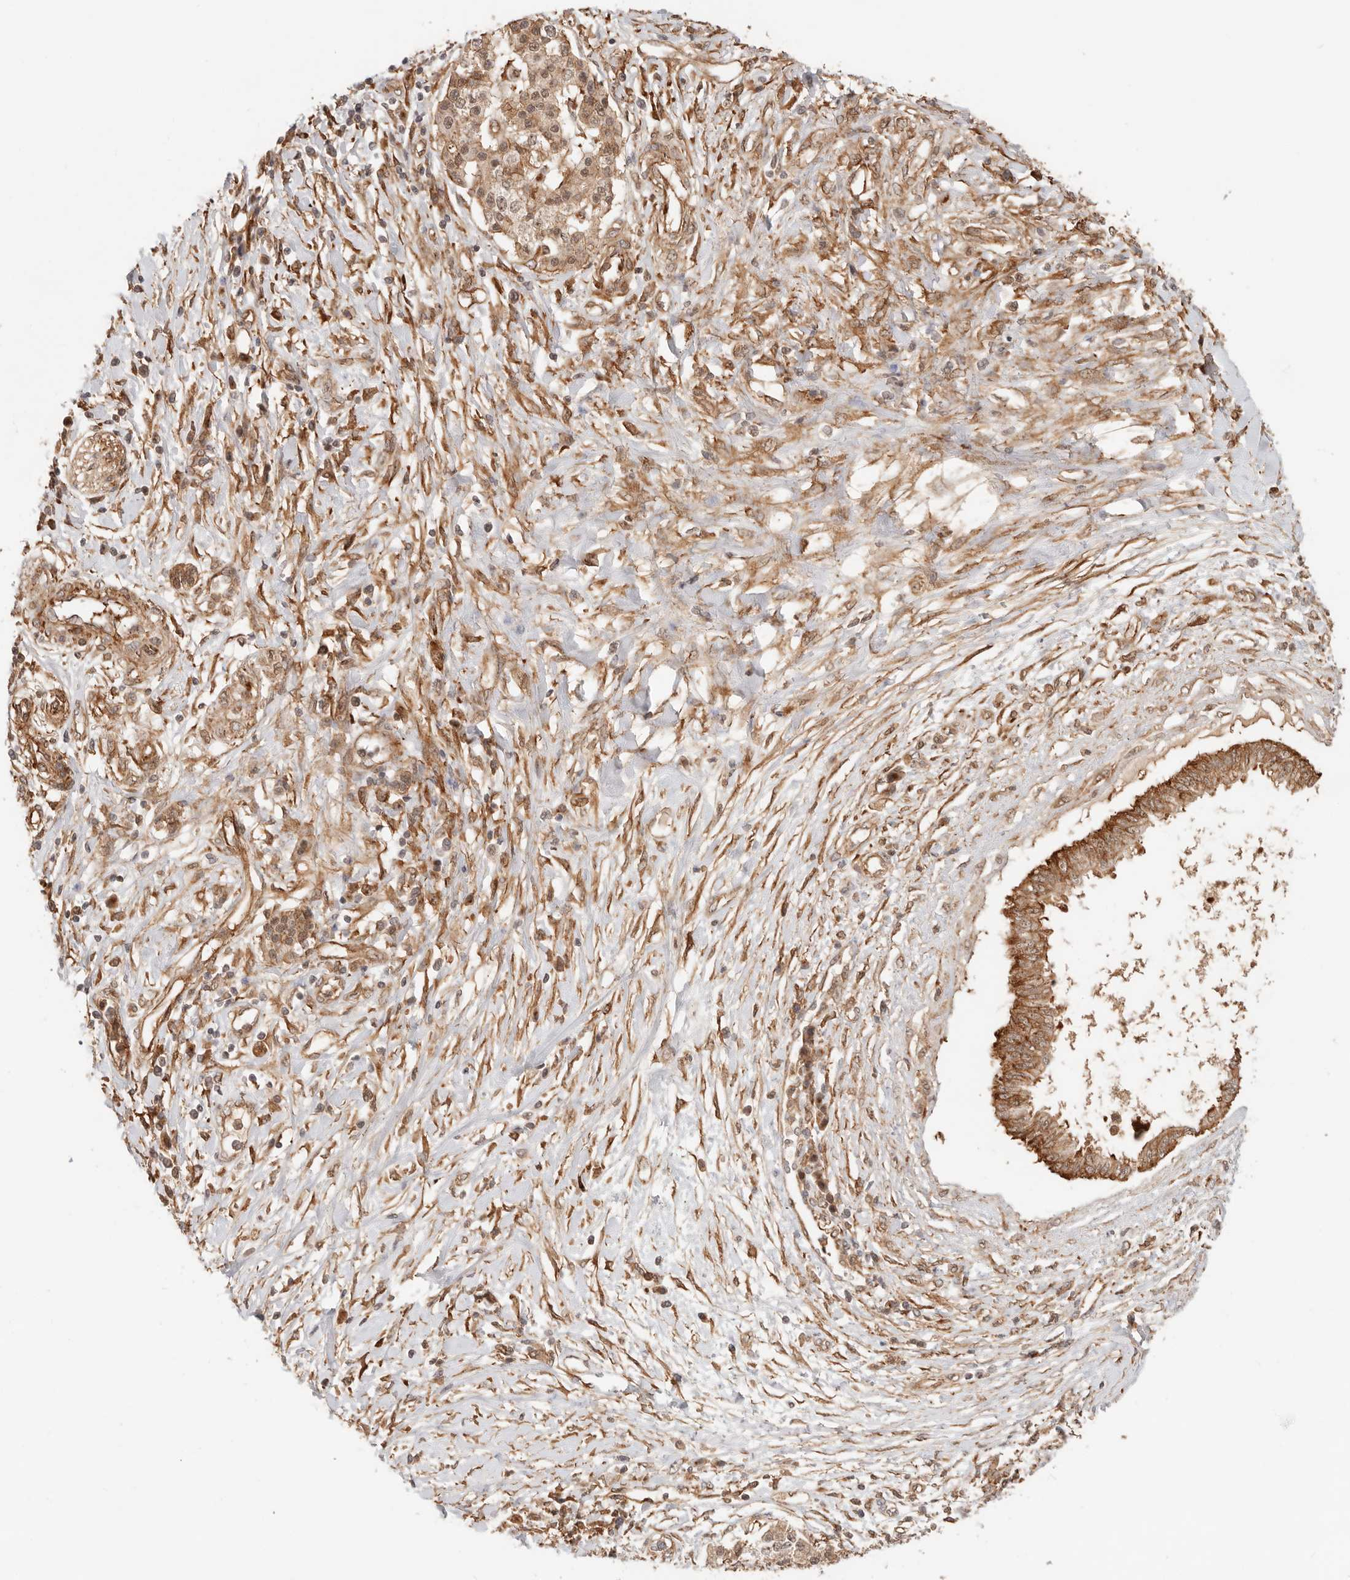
{"staining": {"intensity": "strong", "quantity": ">75%", "location": "cytoplasmic/membranous,nuclear"}, "tissue": "pancreatic cancer", "cell_type": "Tumor cells", "image_type": "cancer", "snomed": [{"axis": "morphology", "description": "Adenocarcinoma, NOS"}, {"axis": "topography", "description": "Pancreas"}], "caption": "This photomicrograph shows pancreatic cancer stained with IHC to label a protein in brown. The cytoplasmic/membranous and nuclear of tumor cells show strong positivity for the protein. Nuclei are counter-stained blue.", "gene": "HEXD", "patient": {"sex": "female", "age": 56}}